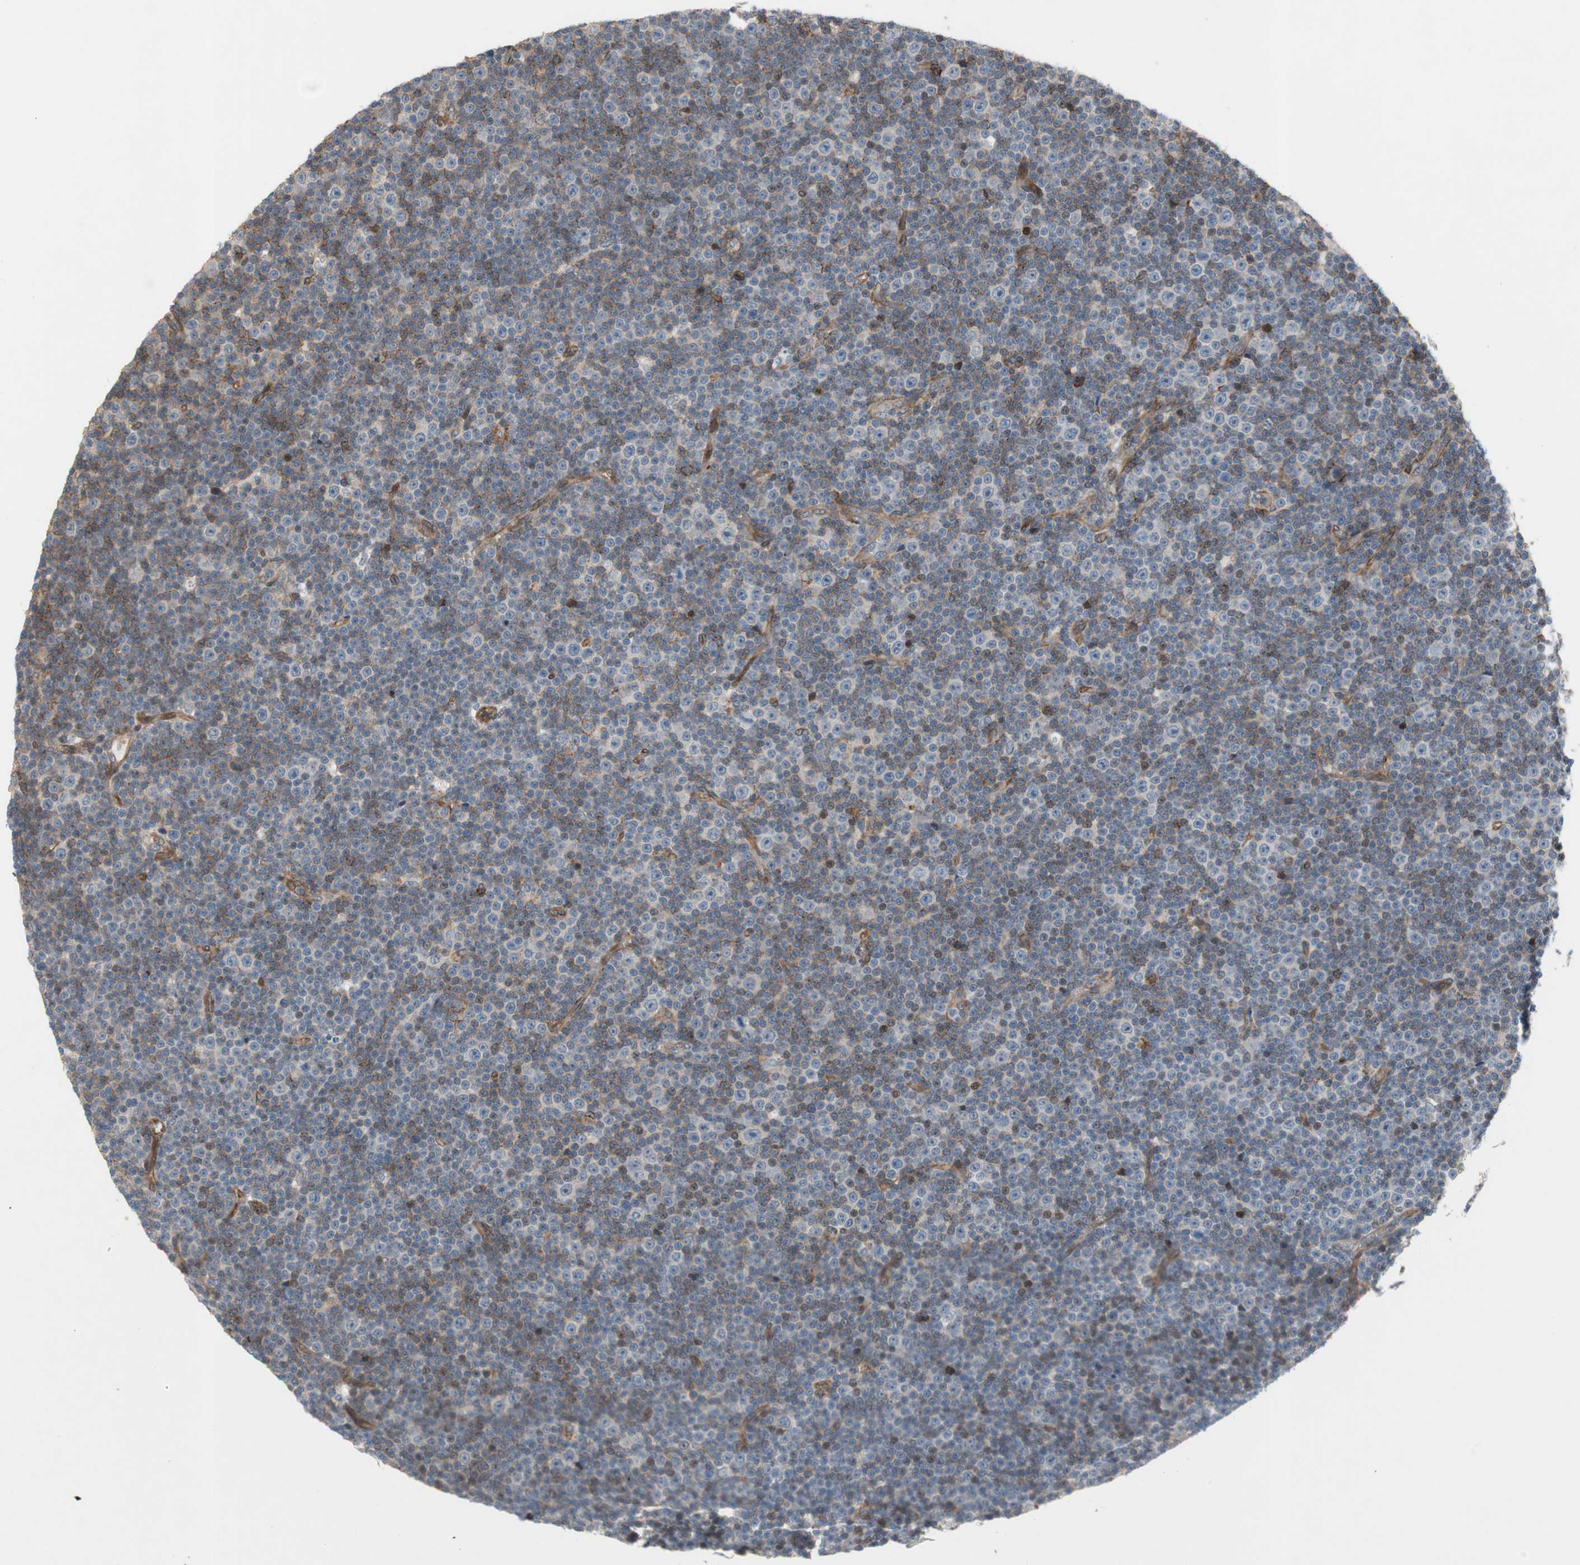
{"staining": {"intensity": "moderate", "quantity": "<25%", "location": "cytoplasmic/membranous"}, "tissue": "lymphoma", "cell_type": "Tumor cells", "image_type": "cancer", "snomed": [{"axis": "morphology", "description": "Malignant lymphoma, non-Hodgkin's type, Low grade"}, {"axis": "topography", "description": "Lymph node"}], "caption": "Tumor cells display low levels of moderate cytoplasmic/membranous positivity in about <25% of cells in low-grade malignant lymphoma, non-Hodgkin's type.", "gene": "GRHL1", "patient": {"sex": "female", "age": 67}}